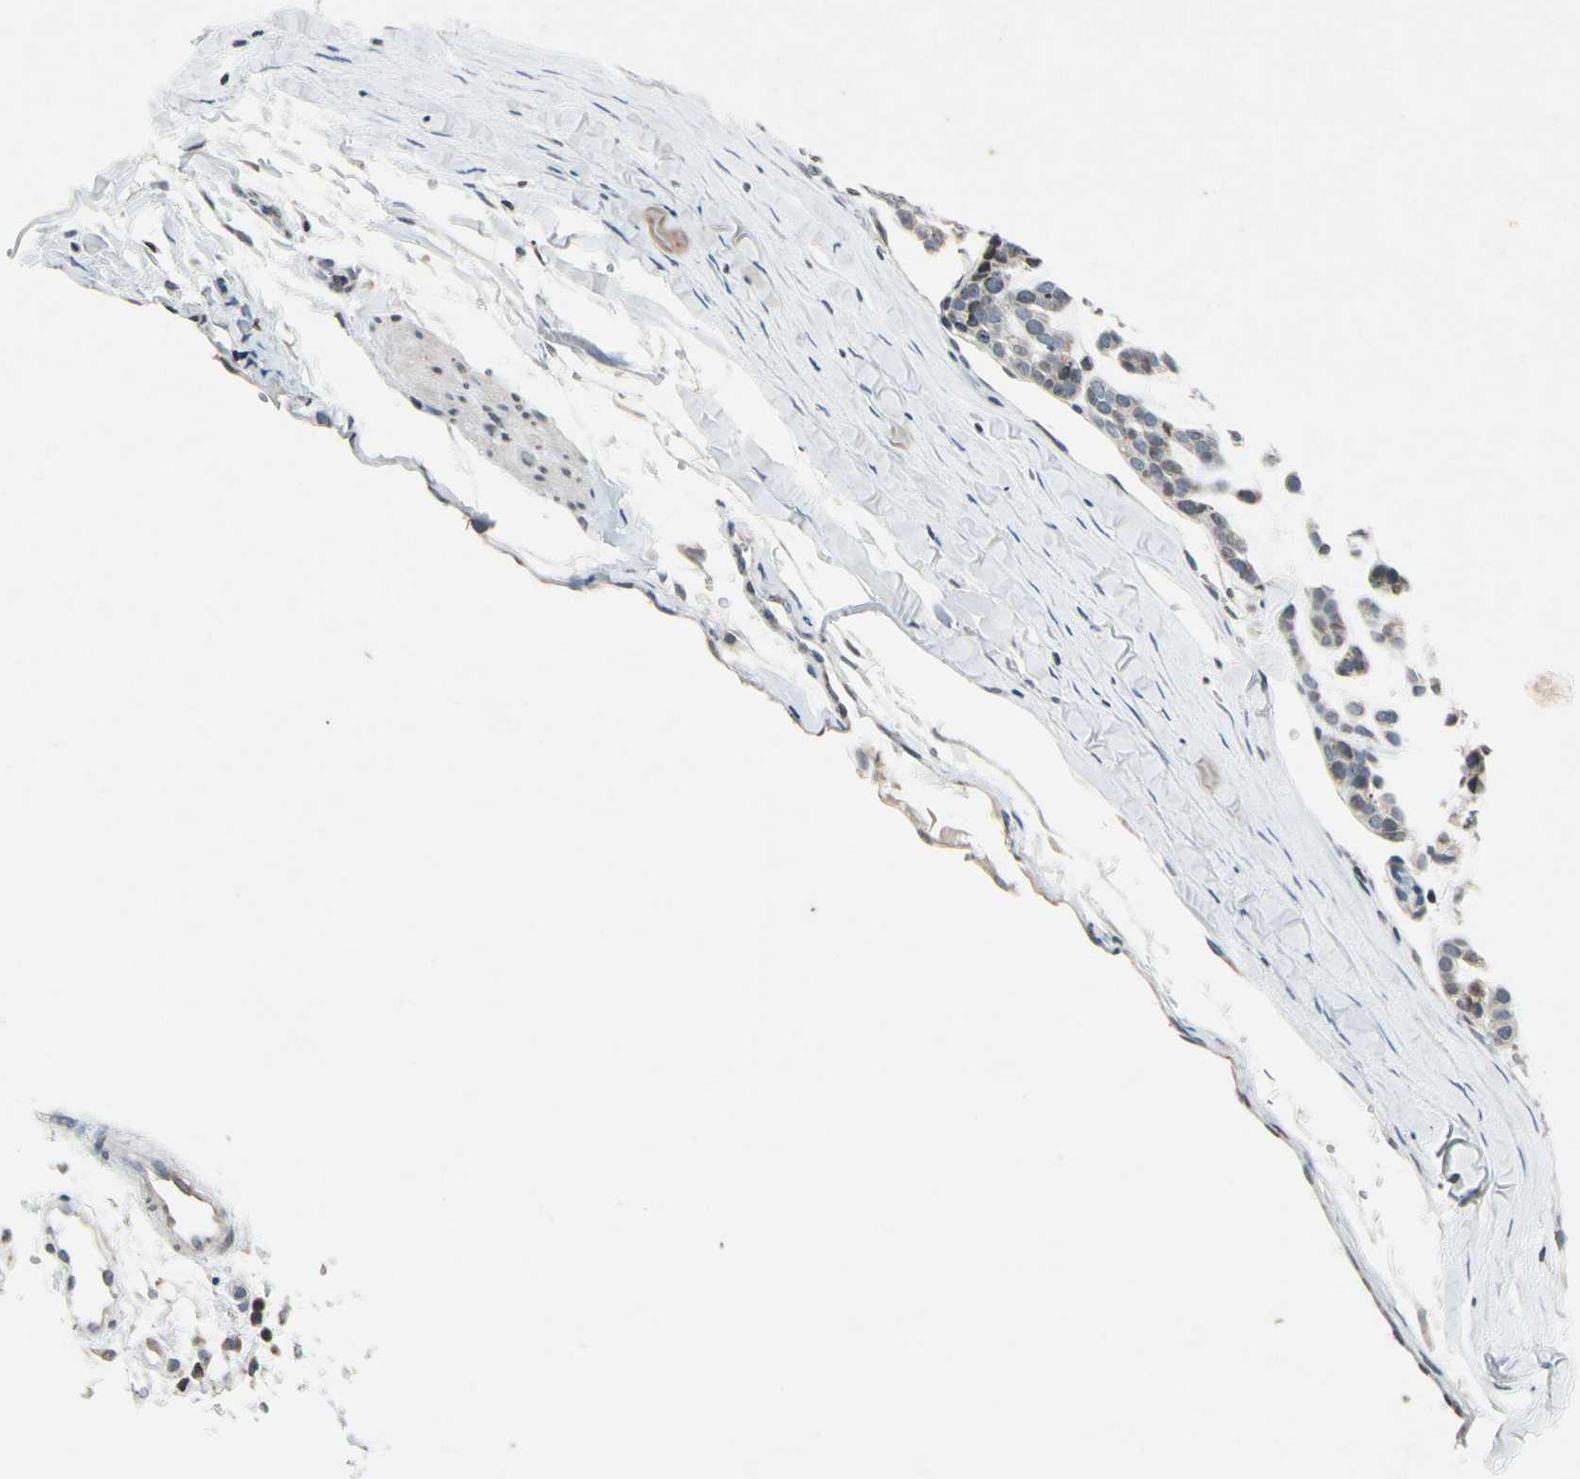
{"staining": {"intensity": "weak", "quantity": ">75%", "location": "cytoplasmic/membranous"}, "tissue": "head and neck cancer", "cell_type": "Tumor cells", "image_type": "cancer", "snomed": [{"axis": "morphology", "description": "Adenocarcinoma, NOS"}, {"axis": "morphology", "description": "Adenoma, NOS"}, {"axis": "topography", "description": "Head-Neck"}], "caption": "A high-resolution photomicrograph shows immunohistochemistry staining of head and neck adenocarcinoma, which exhibits weak cytoplasmic/membranous positivity in approximately >75% of tumor cells. Ihc stains the protein of interest in brown and the nuclei are stained blue.", "gene": "CLDN11", "patient": {"sex": "female", "age": 55}}